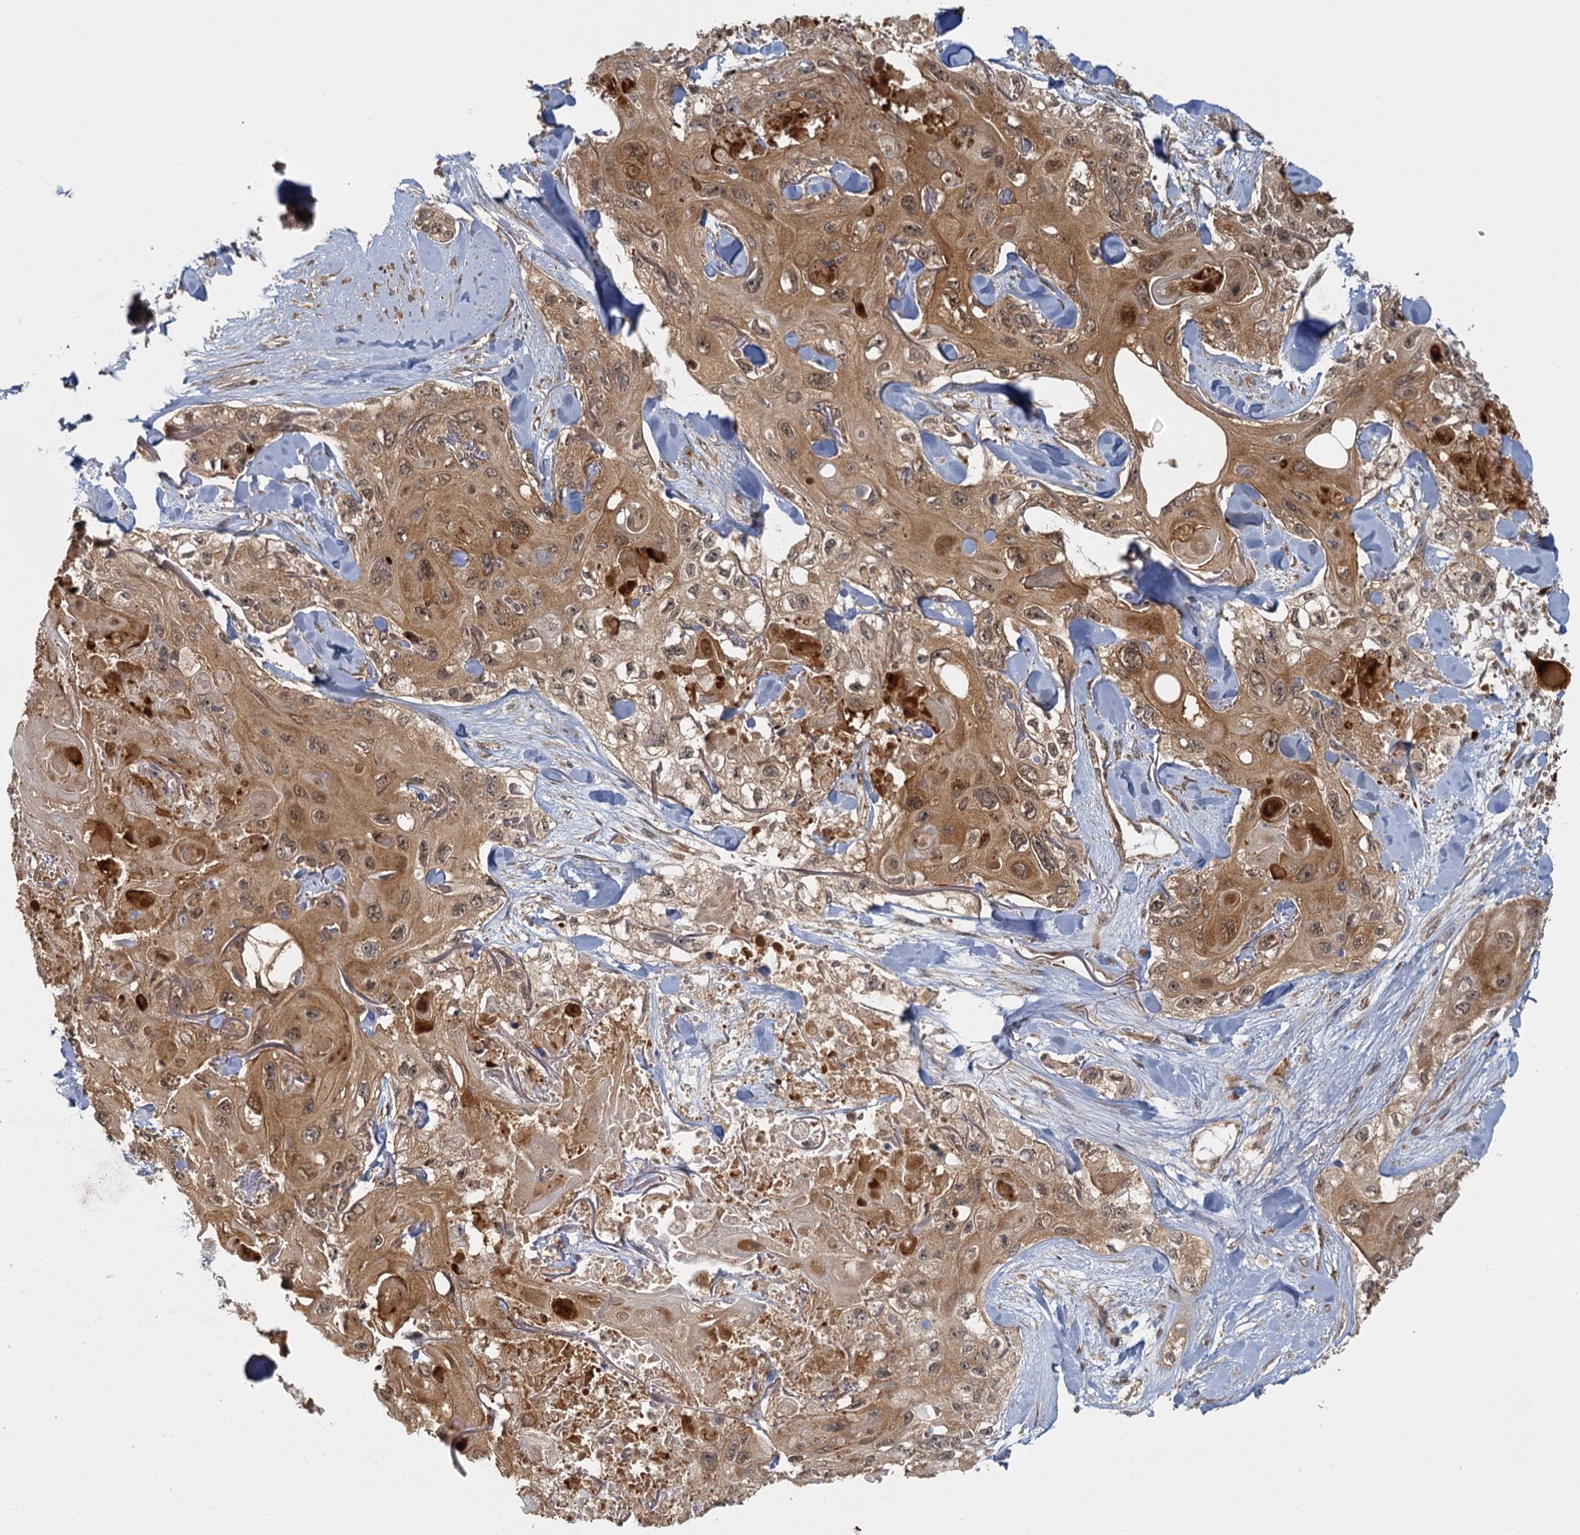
{"staining": {"intensity": "moderate", "quantity": ">75%", "location": "cytoplasmic/membranous,nuclear"}, "tissue": "skin cancer", "cell_type": "Tumor cells", "image_type": "cancer", "snomed": [{"axis": "morphology", "description": "Normal tissue, NOS"}, {"axis": "morphology", "description": "Squamous cell carcinoma, NOS"}, {"axis": "topography", "description": "Skin"}], "caption": "Immunohistochemical staining of human skin cancer (squamous cell carcinoma) displays medium levels of moderate cytoplasmic/membranous and nuclear positivity in about >75% of tumor cells. The protein is stained brown, and the nuclei are stained in blue (DAB IHC with brightfield microscopy, high magnification).", "gene": "ZNF549", "patient": {"sex": "male", "age": 72}}